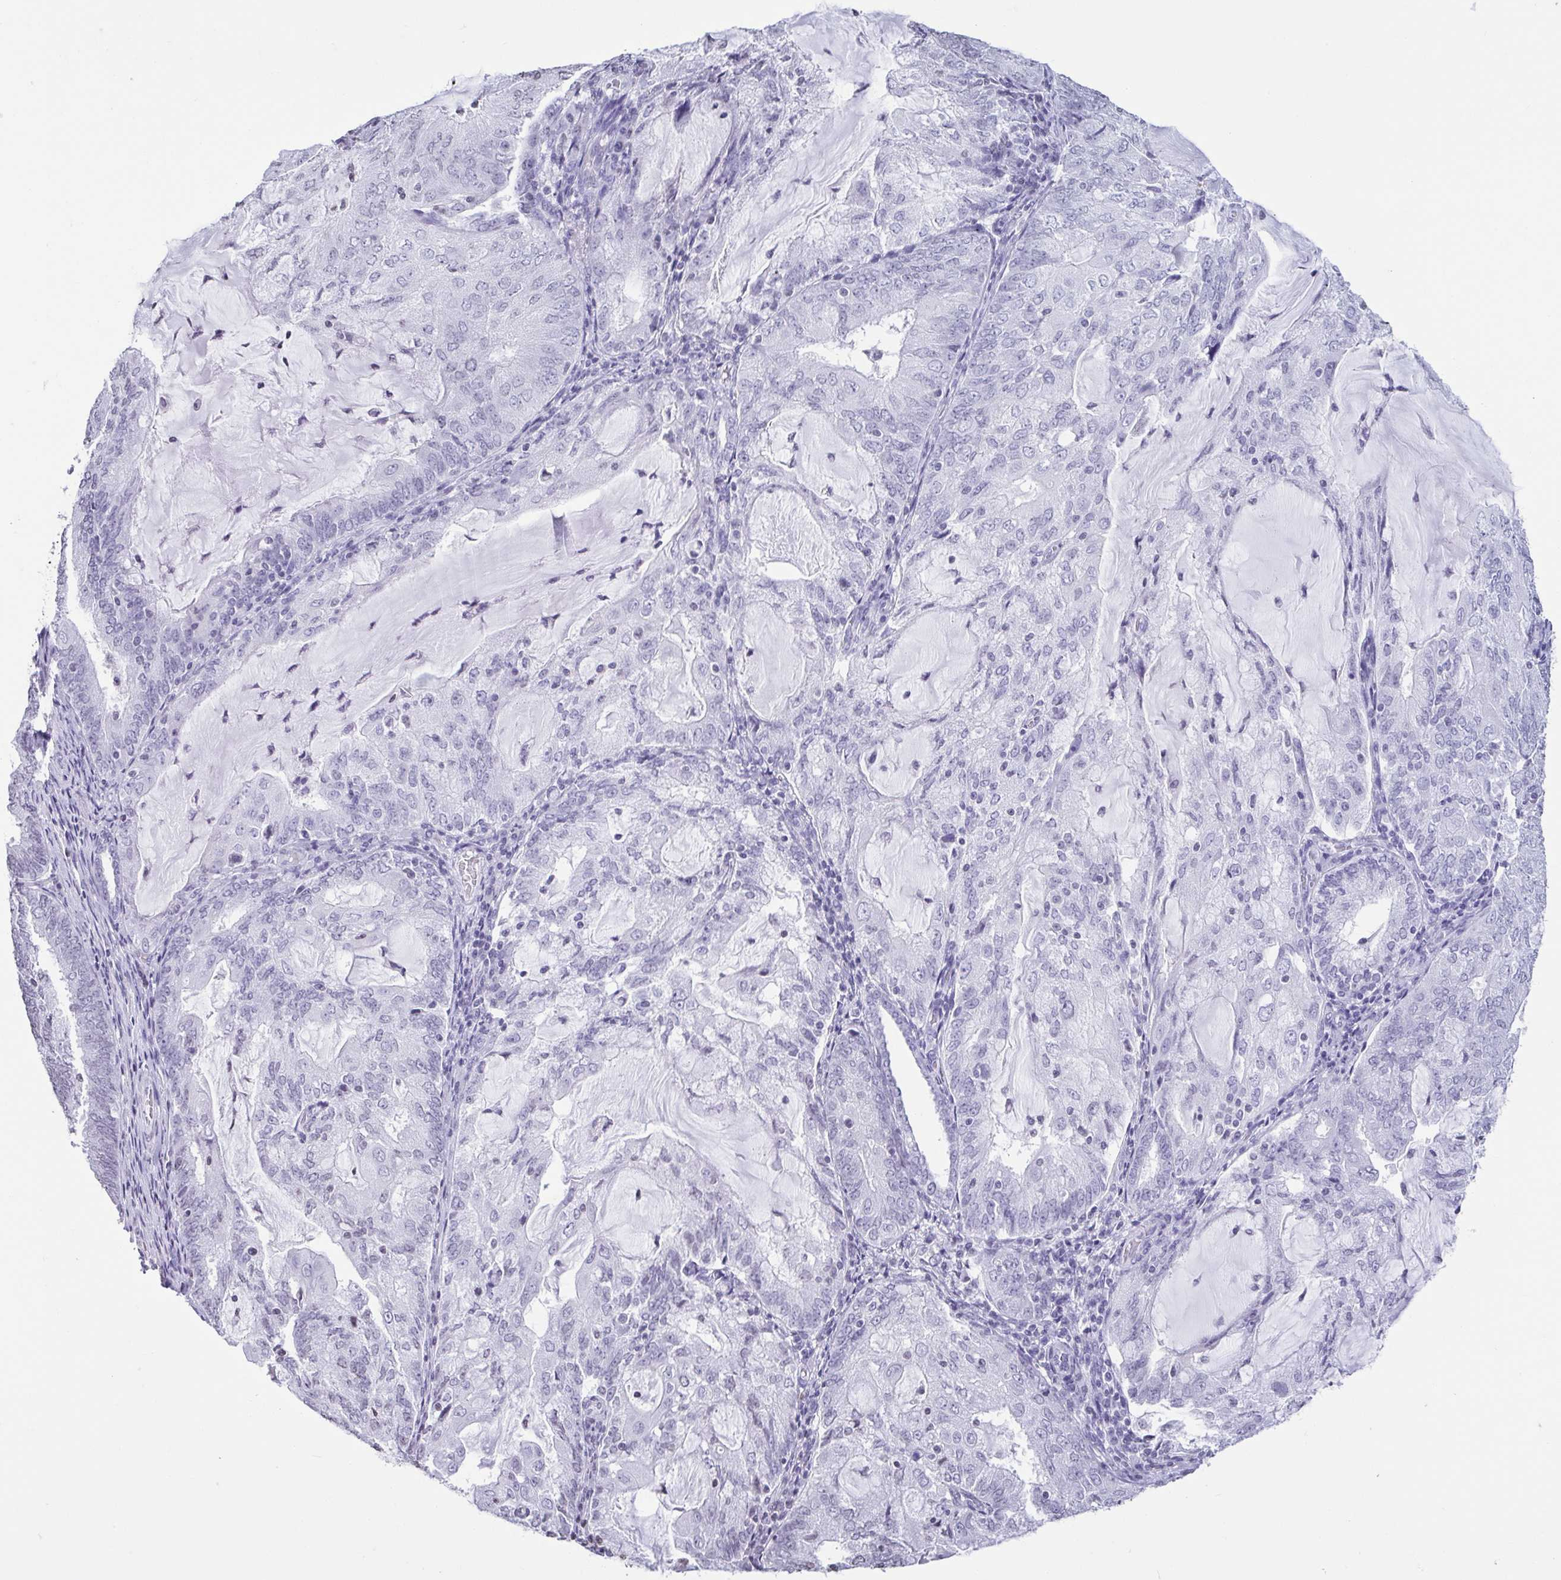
{"staining": {"intensity": "negative", "quantity": "none", "location": "none"}, "tissue": "endometrial cancer", "cell_type": "Tumor cells", "image_type": "cancer", "snomed": [{"axis": "morphology", "description": "Adenocarcinoma, NOS"}, {"axis": "topography", "description": "Endometrium"}], "caption": "Histopathology image shows no significant protein staining in tumor cells of endometrial adenocarcinoma.", "gene": "VCY1B", "patient": {"sex": "female", "age": 81}}